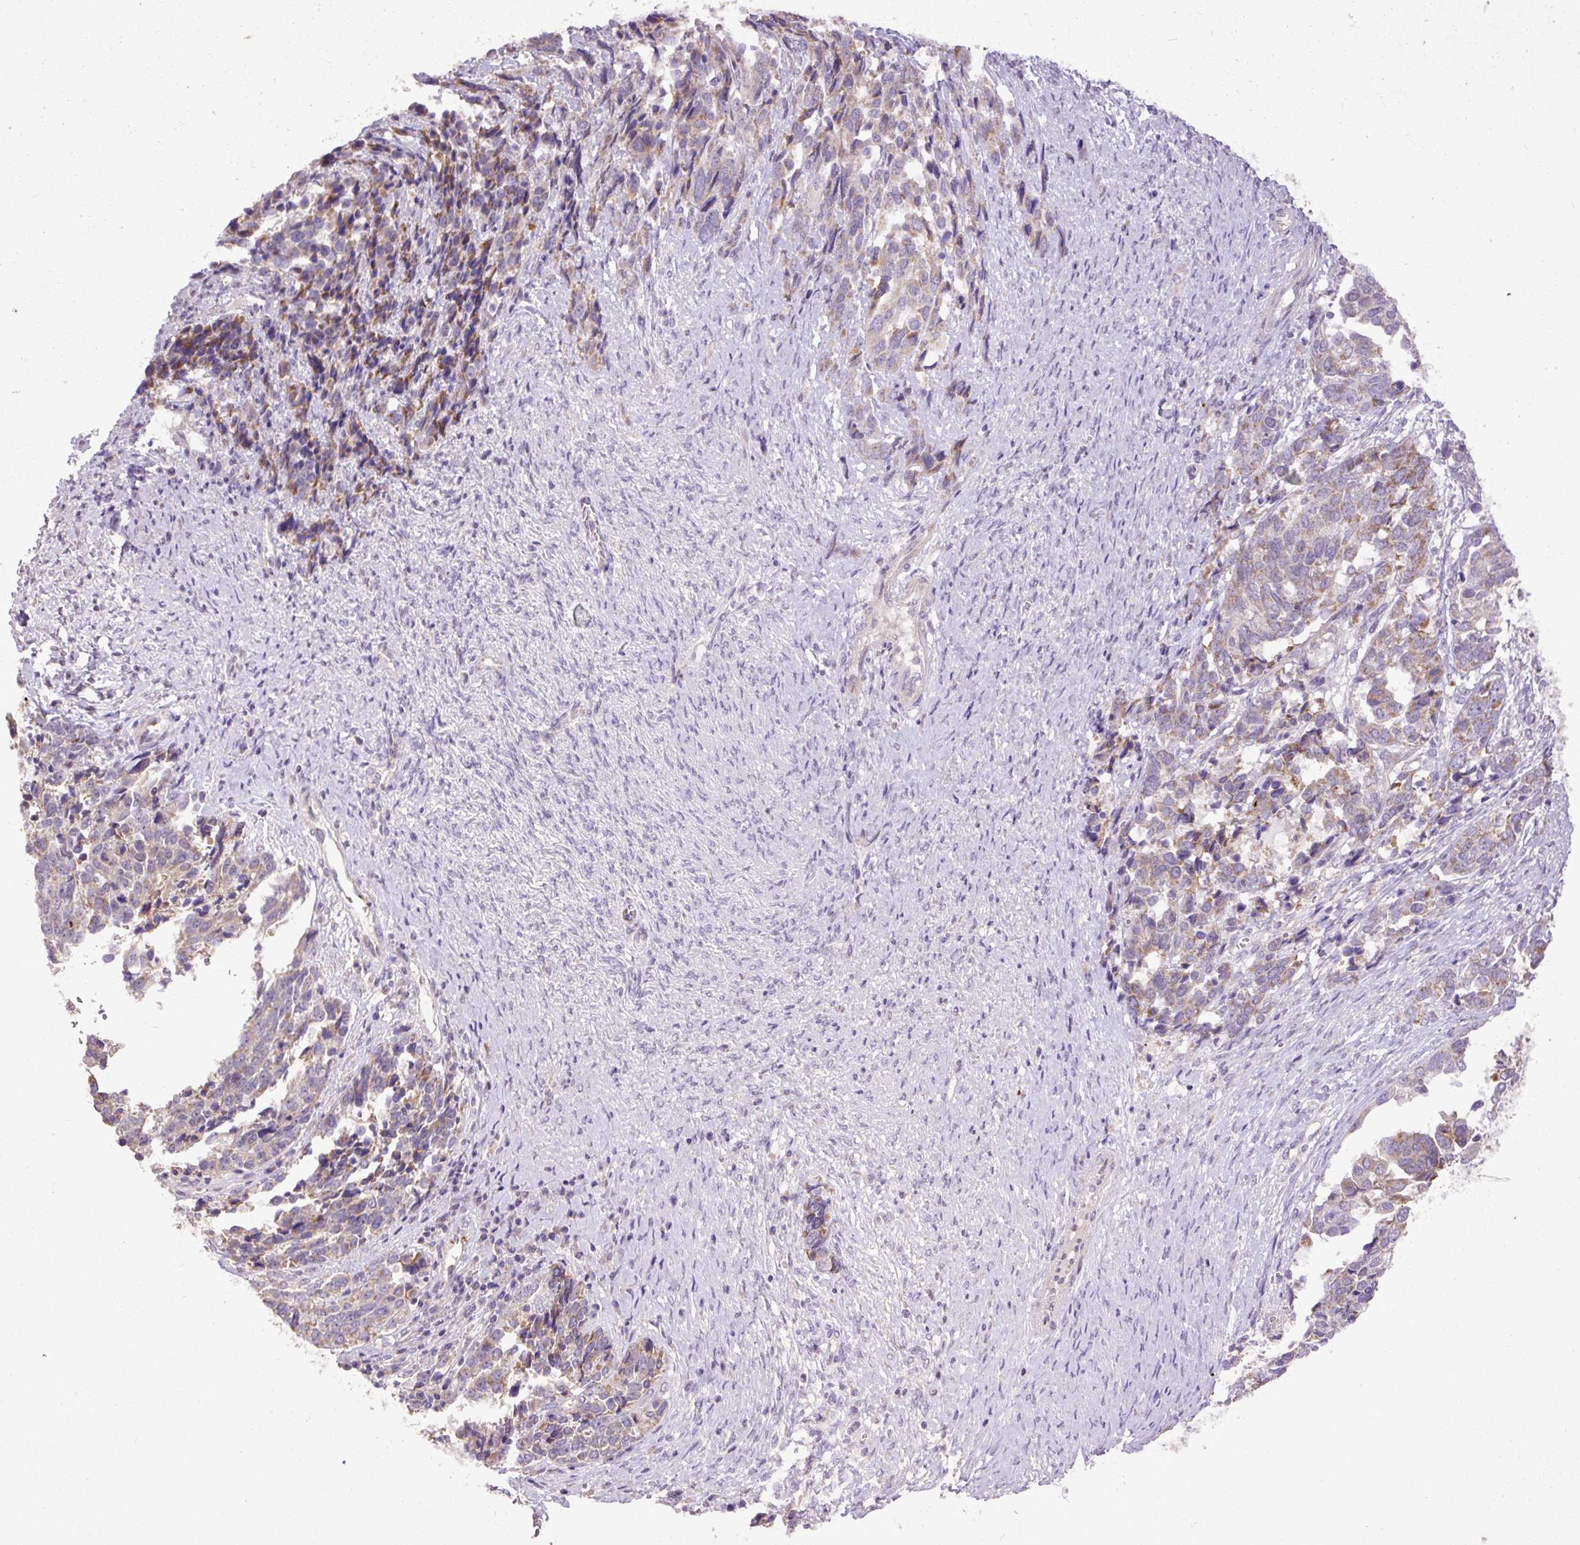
{"staining": {"intensity": "moderate", "quantity": "25%-75%", "location": "cytoplasmic/membranous"}, "tissue": "ovarian cancer", "cell_type": "Tumor cells", "image_type": "cancer", "snomed": [{"axis": "morphology", "description": "Cystadenocarcinoma, serous, NOS"}, {"axis": "topography", "description": "Ovary"}], "caption": "Moderate cytoplasmic/membranous protein expression is present in about 25%-75% of tumor cells in ovarian cancer.", "gene": "ABR", "patient": {"sex": "female", "age": 44}}